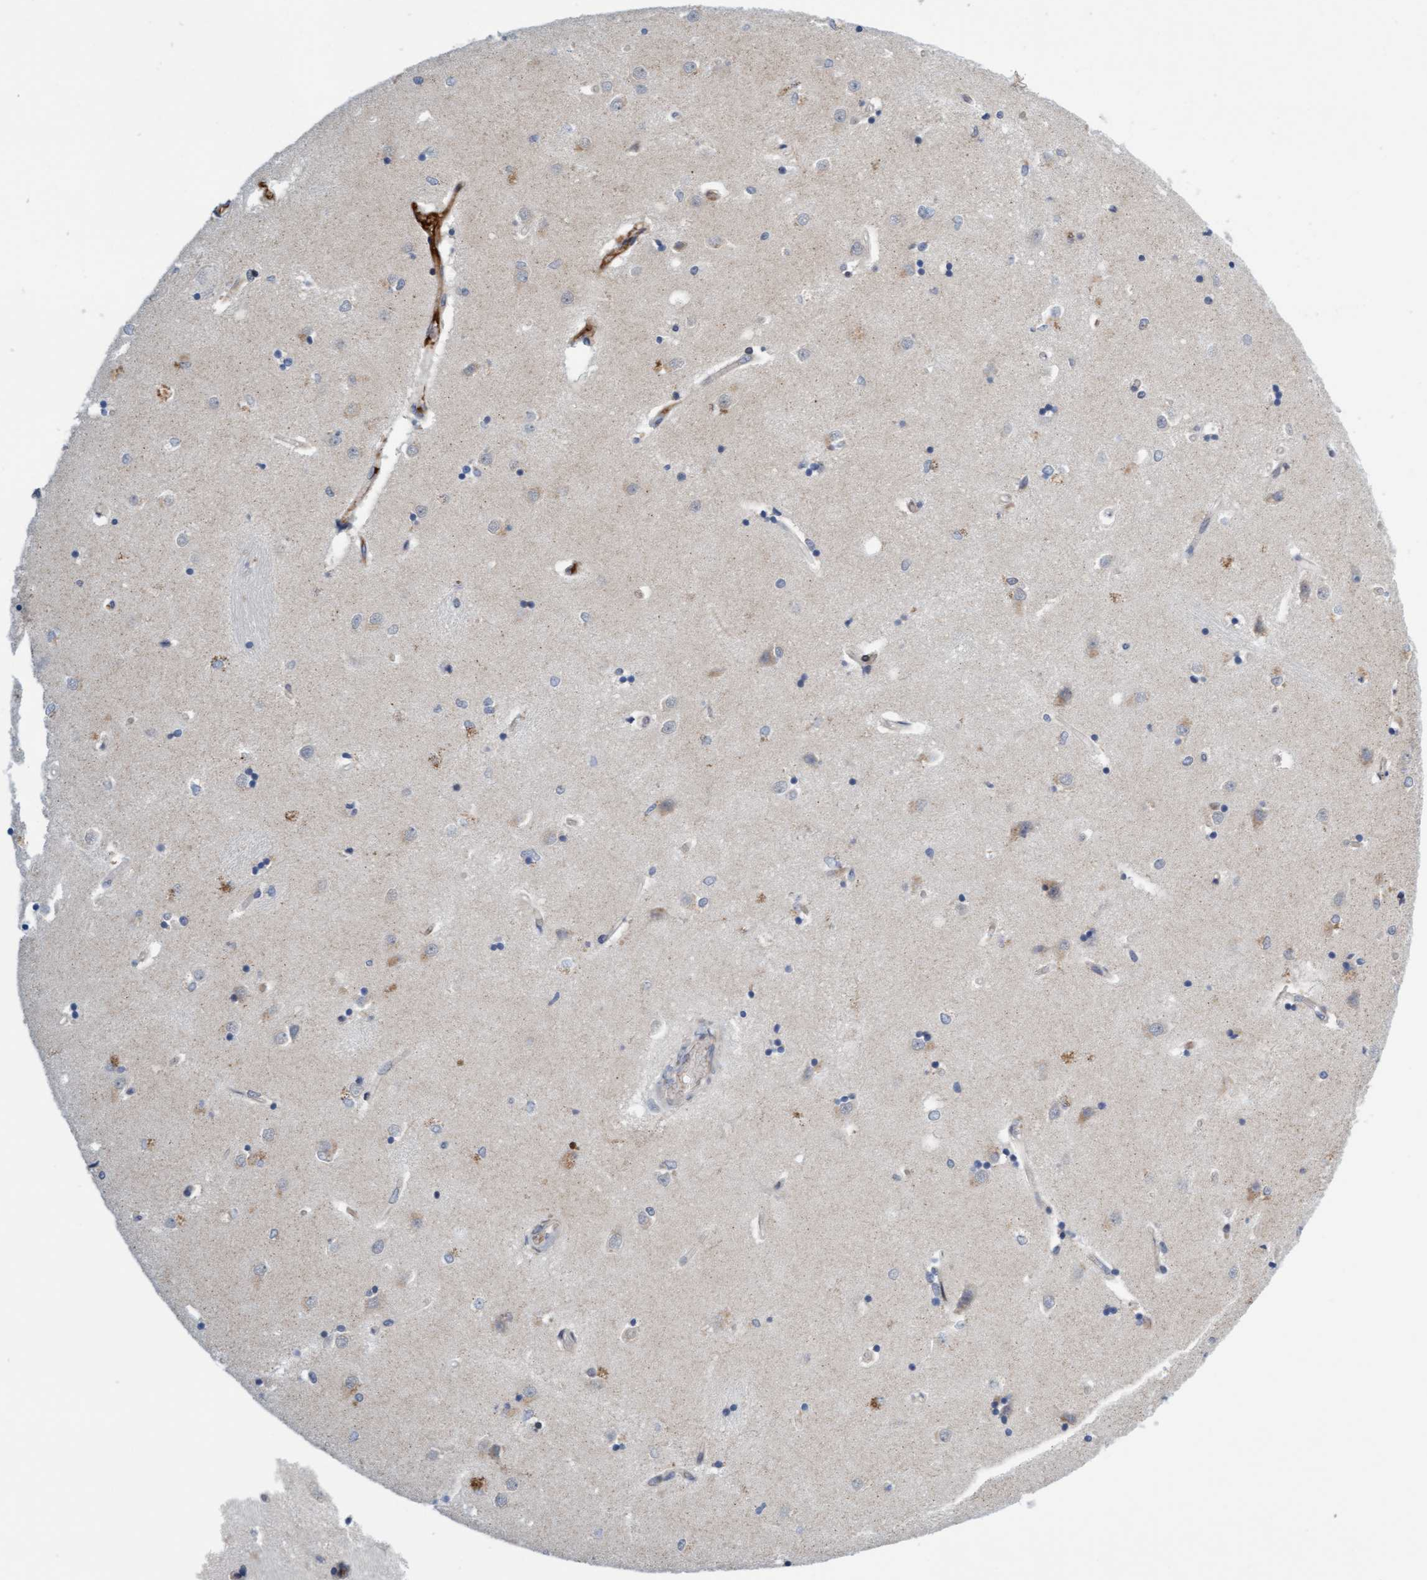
{"staining": {"intensity": "weak", "quantity": "<25%", "location": "cytoplasmic/membranous"}, "tissue": "caudate", "cell_type": "Glial cells", "image_type": "normal", "snomed": [{"axis": "morphology", "description": "Normal tissue, NOS"}, {"axis": "topography", "description": "Lateral ventricle wall"}], "caption": "This is an IHC photomicrograph of benign human caudate. There is no positivity in glial cells.", "gene": "EIF4EBP1", "patient": {"sex": "male", "age": 45}}